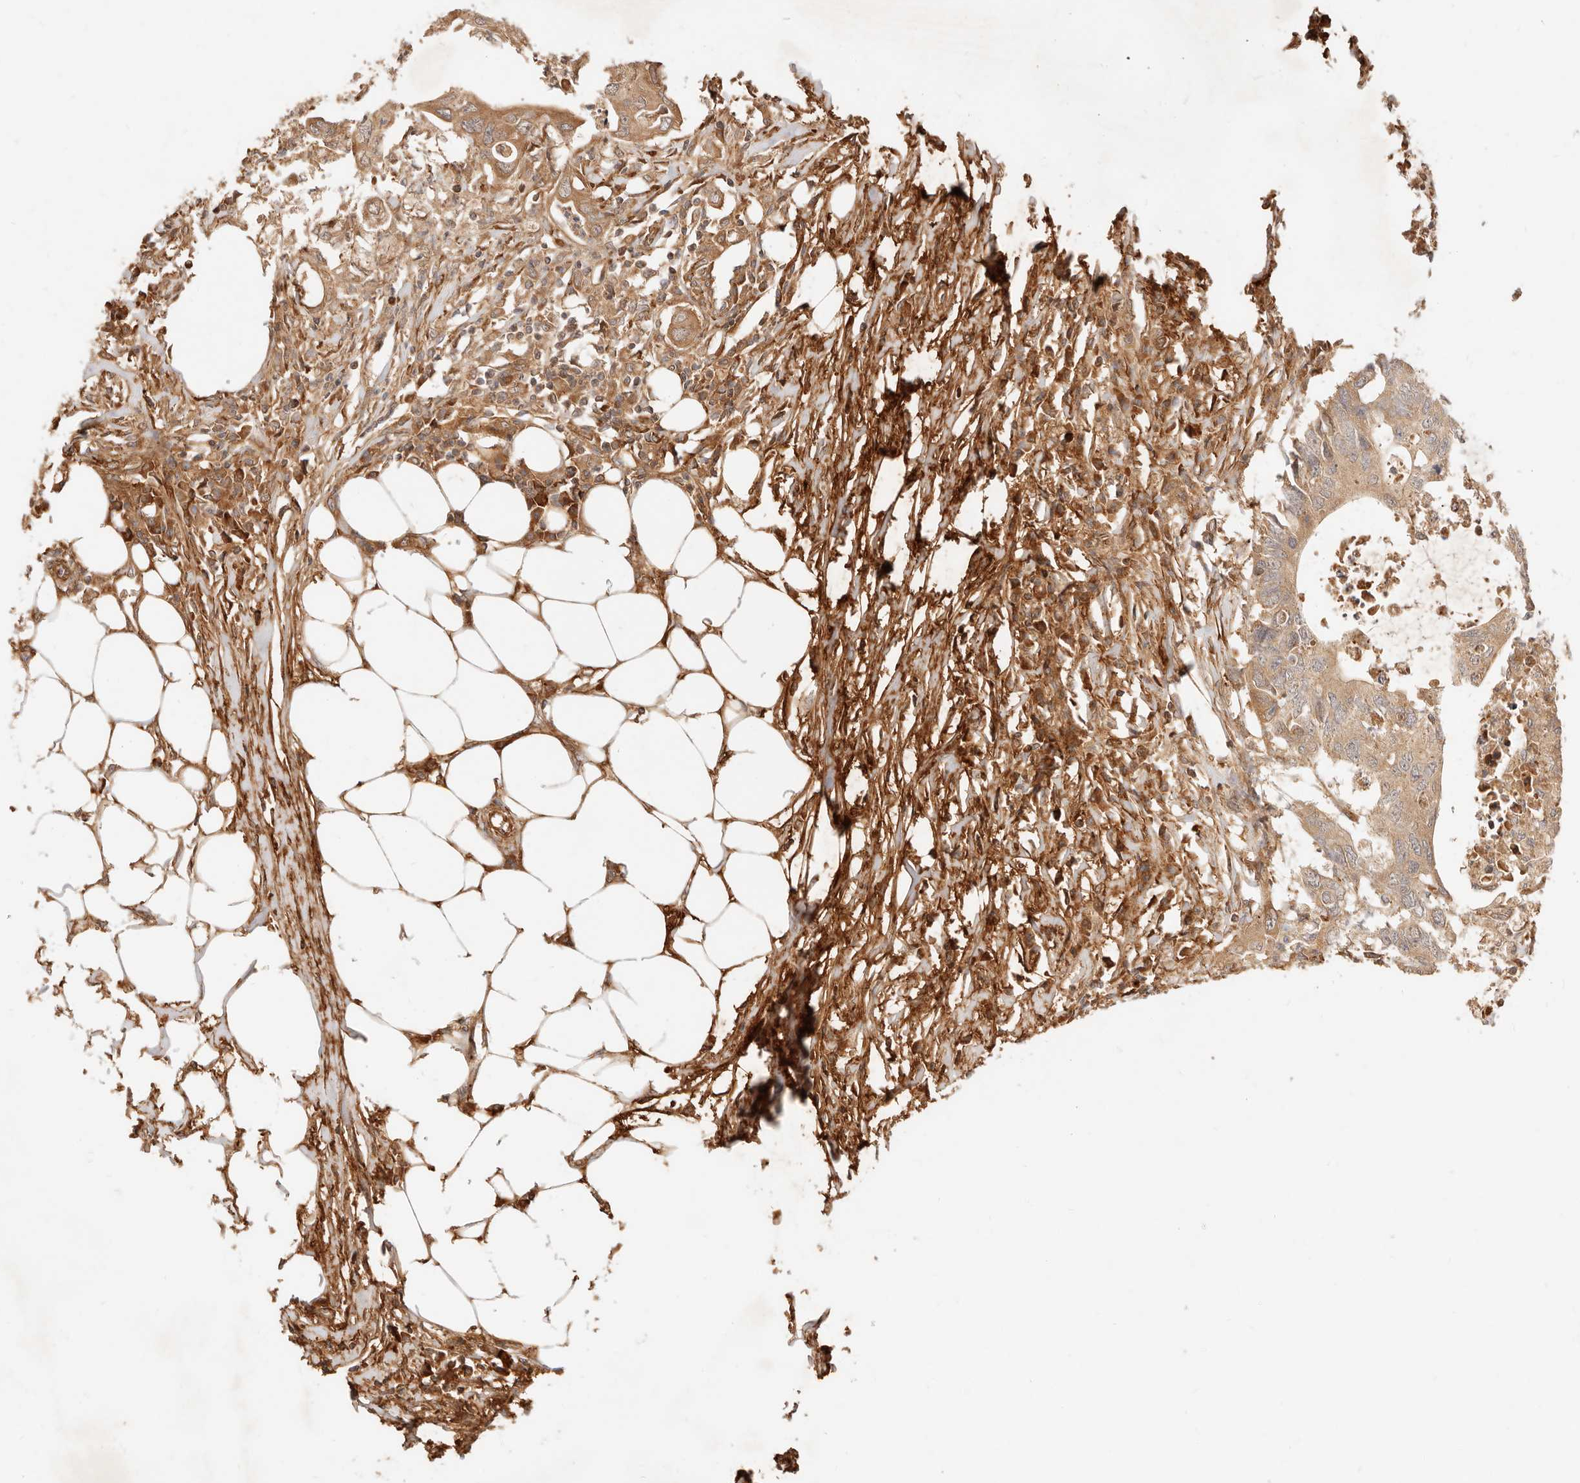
{"staining": {"intensity": "moderate", "quantity": ">75%", "location": "cytoplasmic/membranous"}, "tissue": "colorectal cancer", "cell_type": "Tumor cells", "image_type": "cancer", "snomed": [{"axis": "morphology", "description": "Adenocarcinoma, NOS"}, {"axis": "topography", "description": "Colon"}], "caption": "This is a photomicrograph of immunohistochemistry staining of colorectal cancer (adenocarcinoma), which shows moderate expression in the cytoplasmic/membranous of tumor cells.", "gene": "UBXN10", "patient": {"sex": "male", "age": 71}}